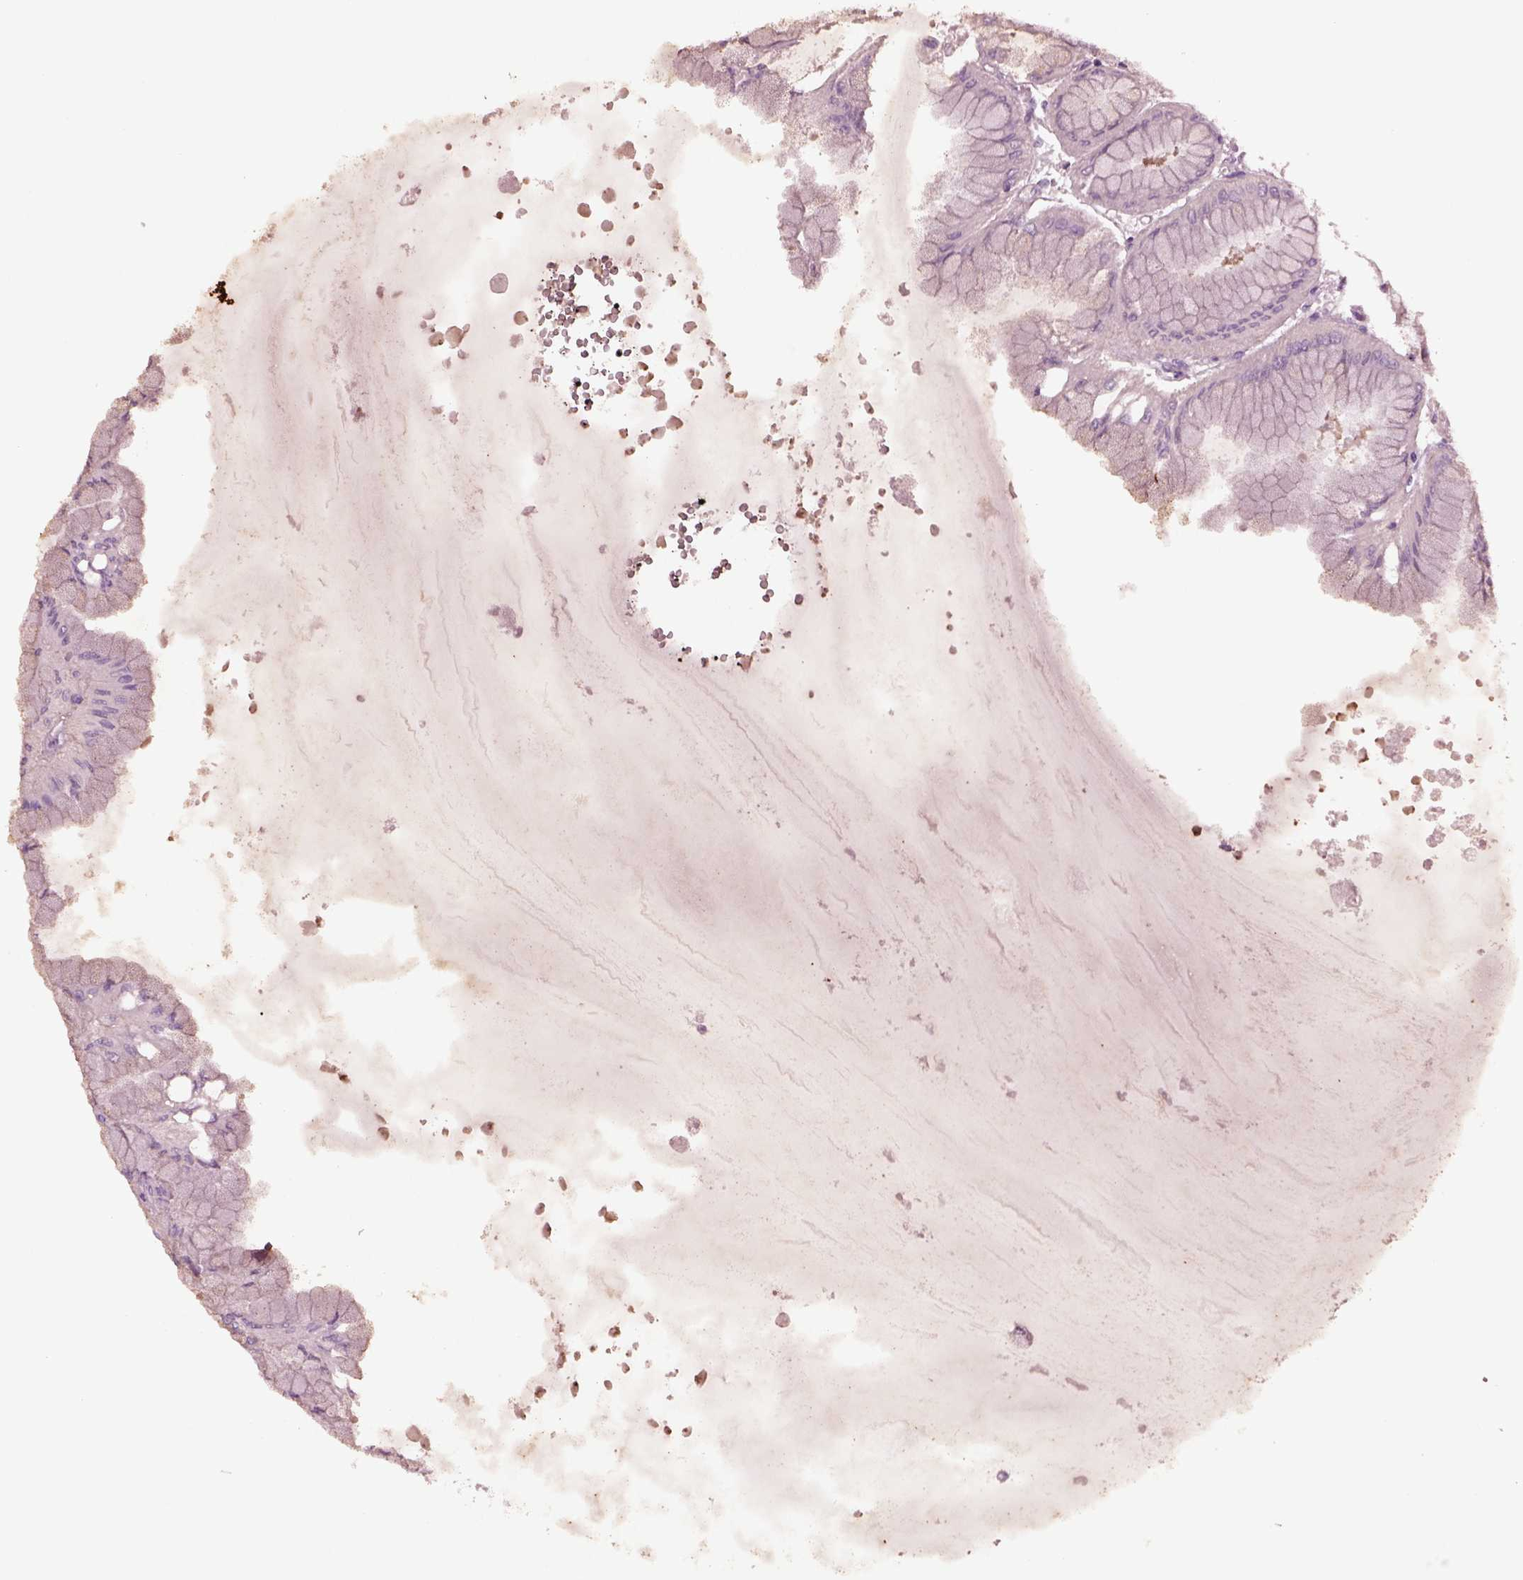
{"staining": {"intensity": "moderate", "quantity": "25%-75%", "location": "cytoplasmic/membranous"}, "tissue": "stomach", "cell_type": "Glandular cells", "image_type": "normal", "snomed": [{"axis": "morphology", "description": "Normal tissue, NOS"}, {"axis": "topography", "description": "Stomach, upper"}], "caption": "This is a histology image of IHC staining of unremarkable stomach, which shows moderate expression in the cytoplasmic/membranous of glandular cells.", "gene": "GDF11", "patient": {"sex": "male", "age": 60}}